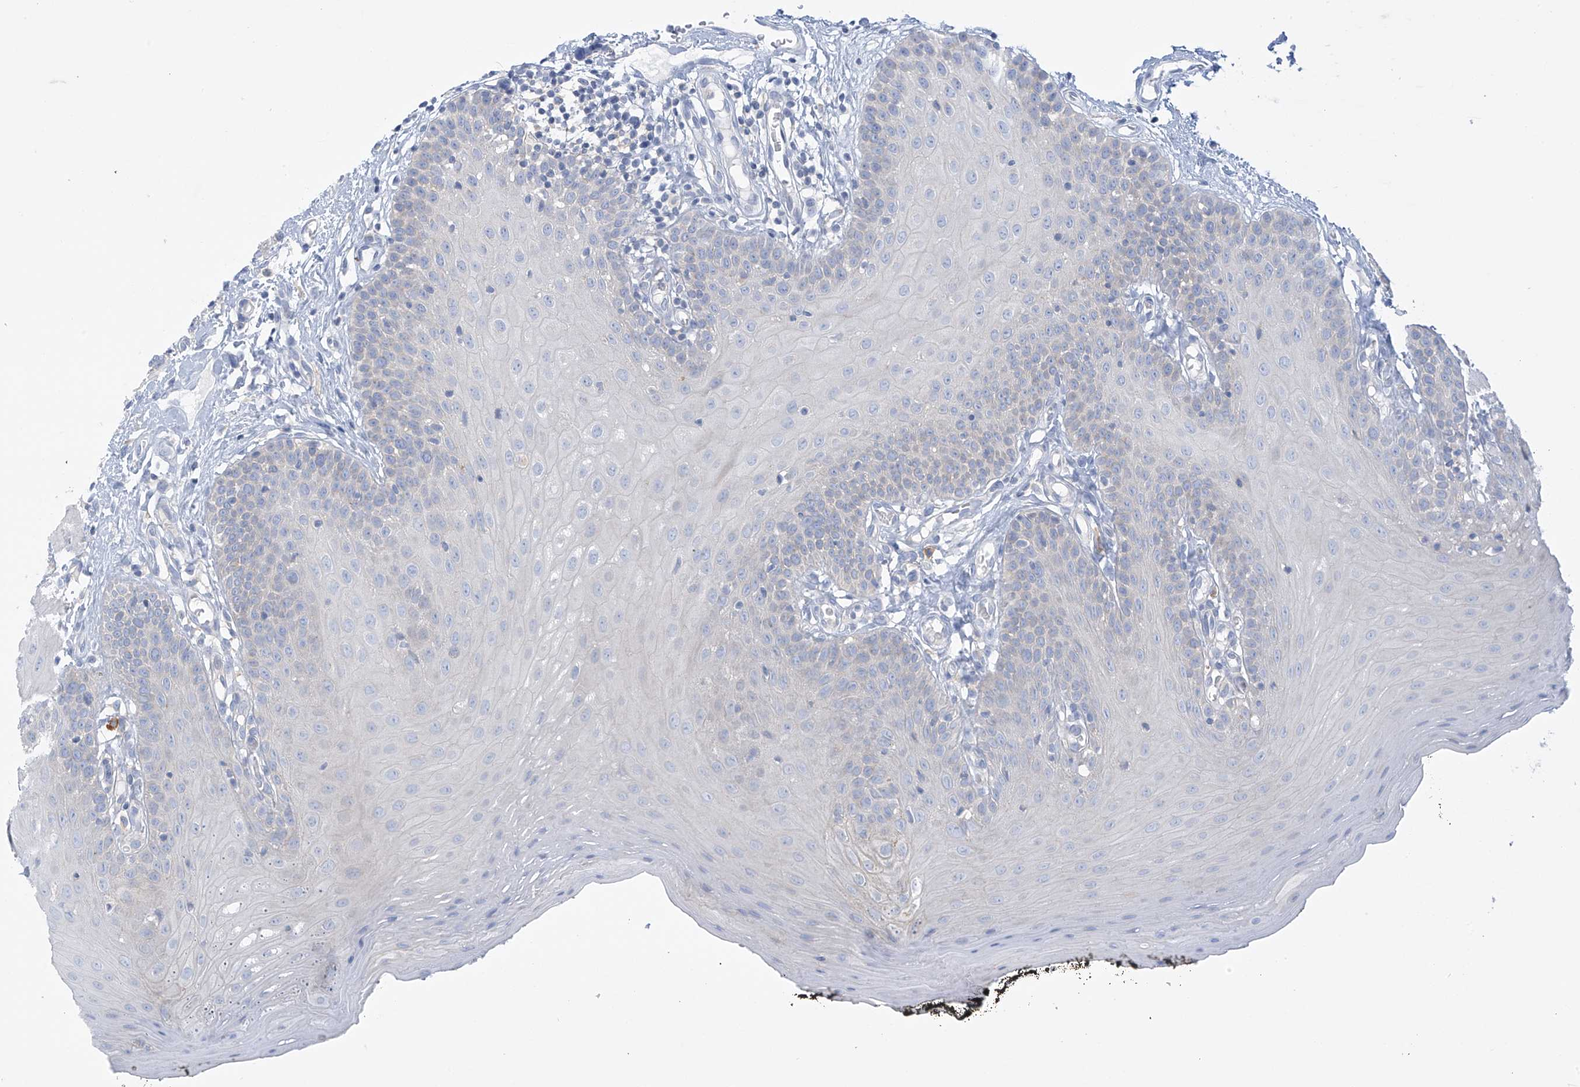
{"staining": {"intensity": "negative", "quantity": "none", "location": "none"}, "tissue": "oral mucosa", "cell_type": "Squamous epithelial cells", "image_type": "normal", "snomed": [{"axis": "morphology", "description": "Normal tissue, NOS"}, {"axis": "topography", "description": "Oral tissue"}], "caption": "A high-resolution histopathology image shows immunohistochemistry staining of unremarkable oral mucosa, which reveals no significant expression in squamous epithelial cells.", "gene": "SLC6A12", "patient": {"sex": "male", "age": 74}}